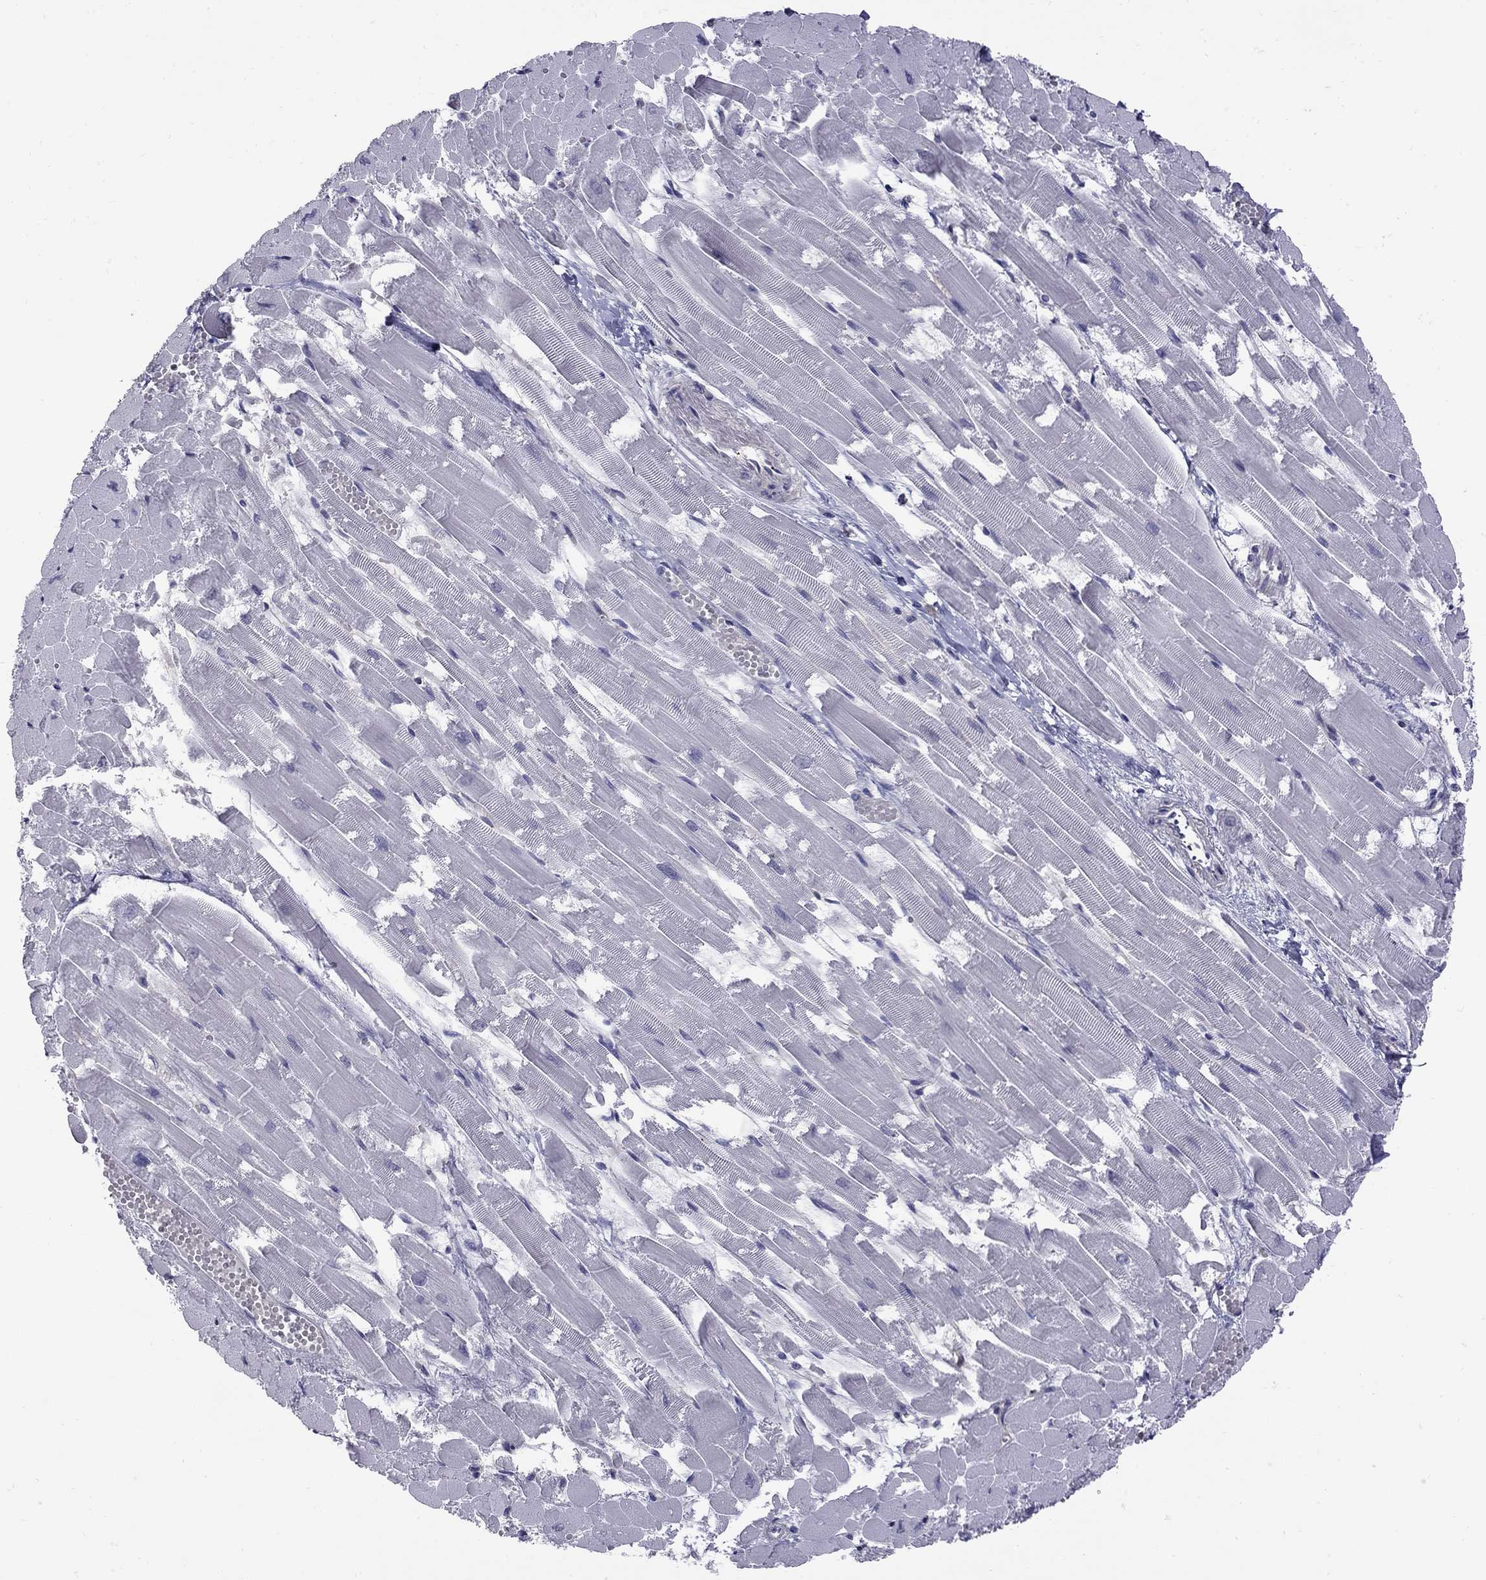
{"staining": {"intensity": "strong", "quantity": "25%-75%", "location": "nuclear"}, "tissue": "heart muscle", "cell_type": "Cardiomyocytes", "image_type": "normal", "snomed": [{"axis": "morphology", "description": "Normal tissue, NOS"}, {"axis": "topography", "description": "Heart"}], "caption": "Immunohistochemistry (IHC) of unremarkable heart muscle displays high levels of strong nuclear positivity in about 25%-75% of cardiomyocytes. Immunohistochemistry (IHC) stains the protein of interest in brown and the nuclei are stained blue.", "gene": "PCGF3", "patient": {"sex": "female", "age": 52}}